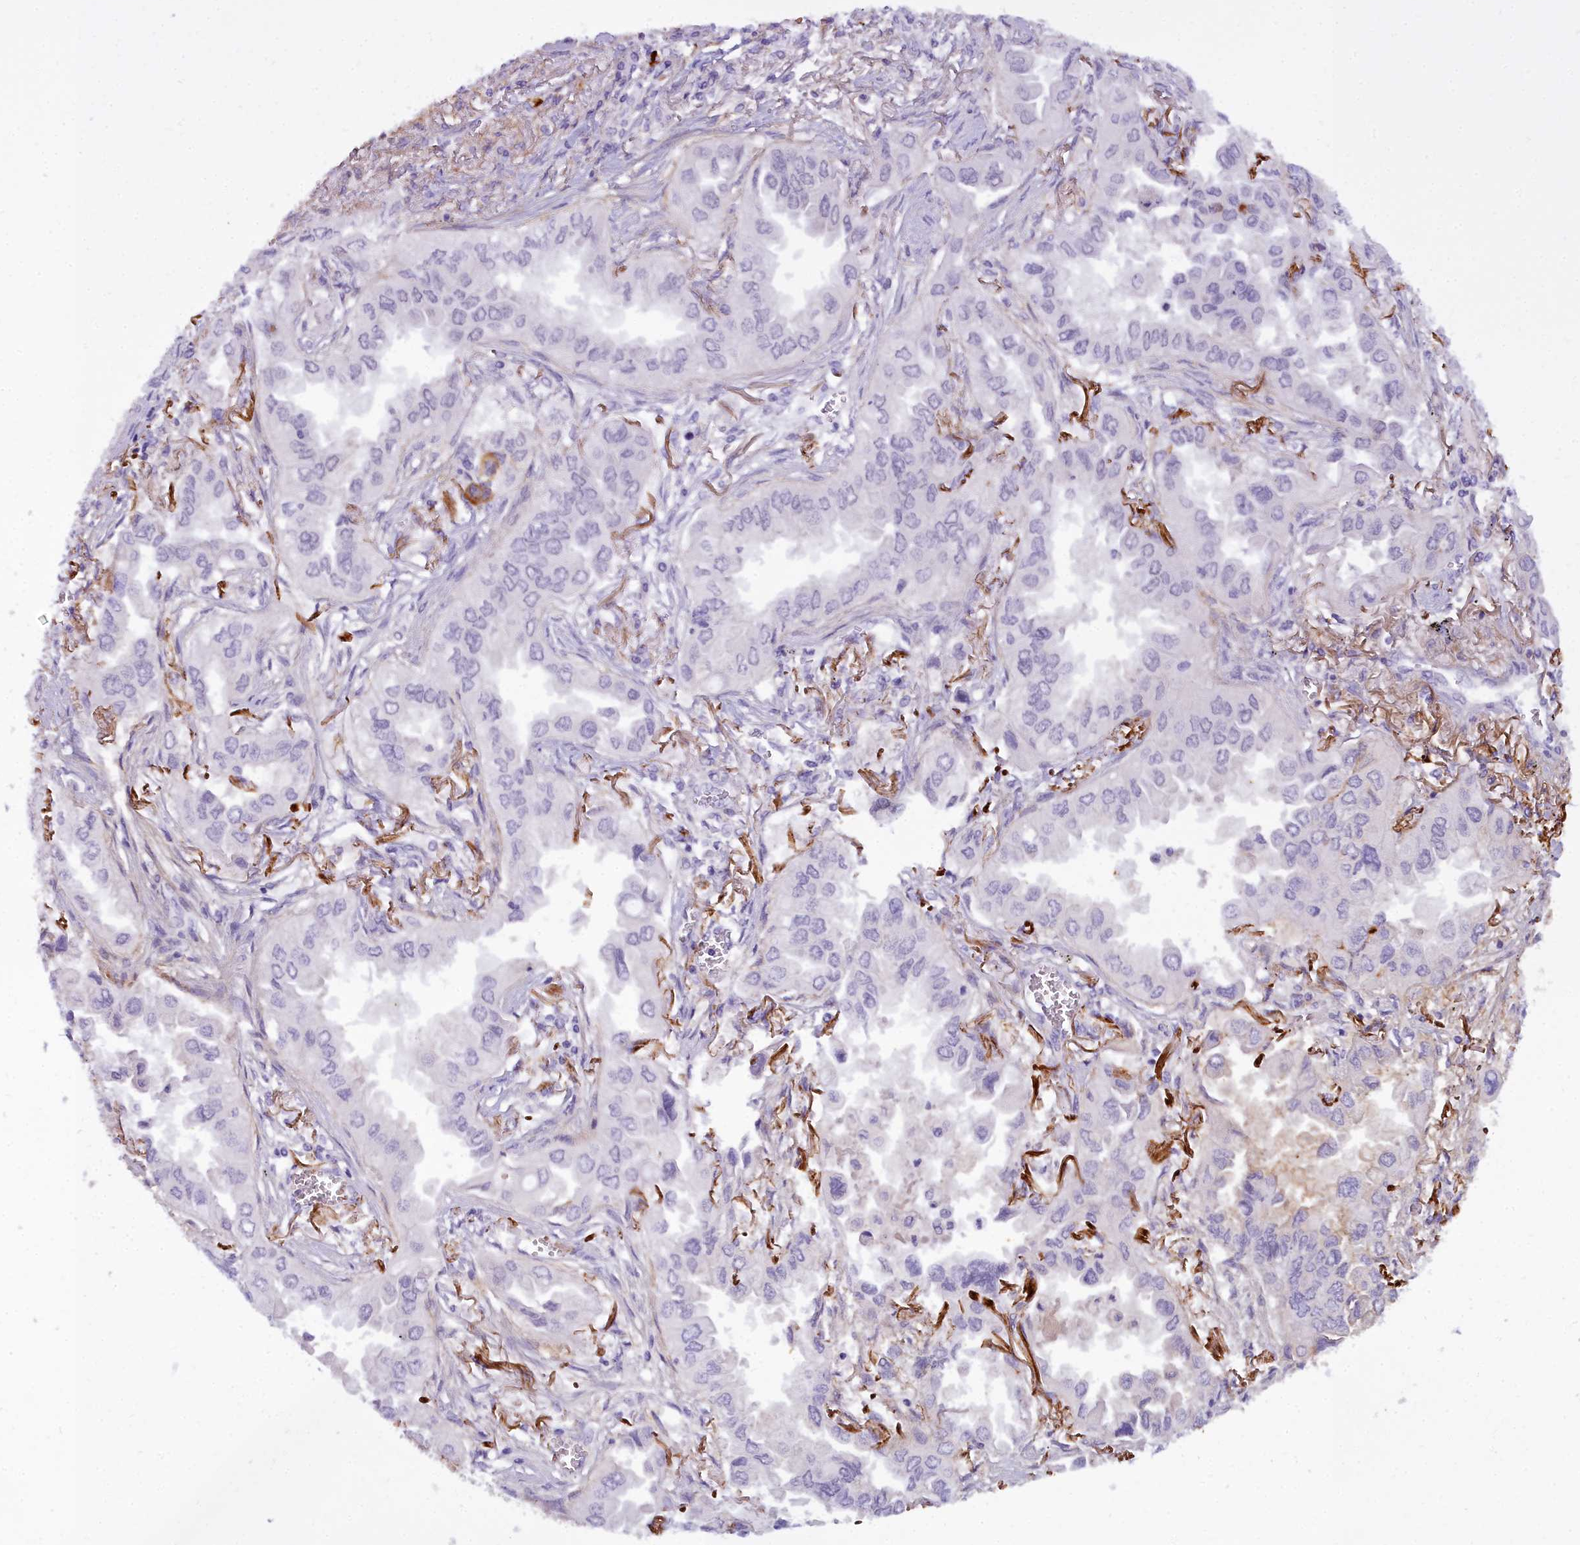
{"staining": {"intensity": "negative", "quantity": "none", "location": "none"}, "tissue": "lung cancer", "cell_type": "Tumor cells", "image_type": "cancer", "snomed": [{"axis": "morphology", "description": "Adenocarcinoma, NOS"}, {"axis": "topography", "description": "Lung"}], "caption": "This image is of lung cancer stained with immunohistochemistry to label a protein in brown with the nuclei are counter-stained blue. There is no positivity in tumor cells. The staining was performed using DAB to visualize the protein expression in brown, while the nuclei were stained in blue with hematoxylin (Magnification: 20x).", "gene": "OSTN", "patient": {"sex": "female", "age": 76}}